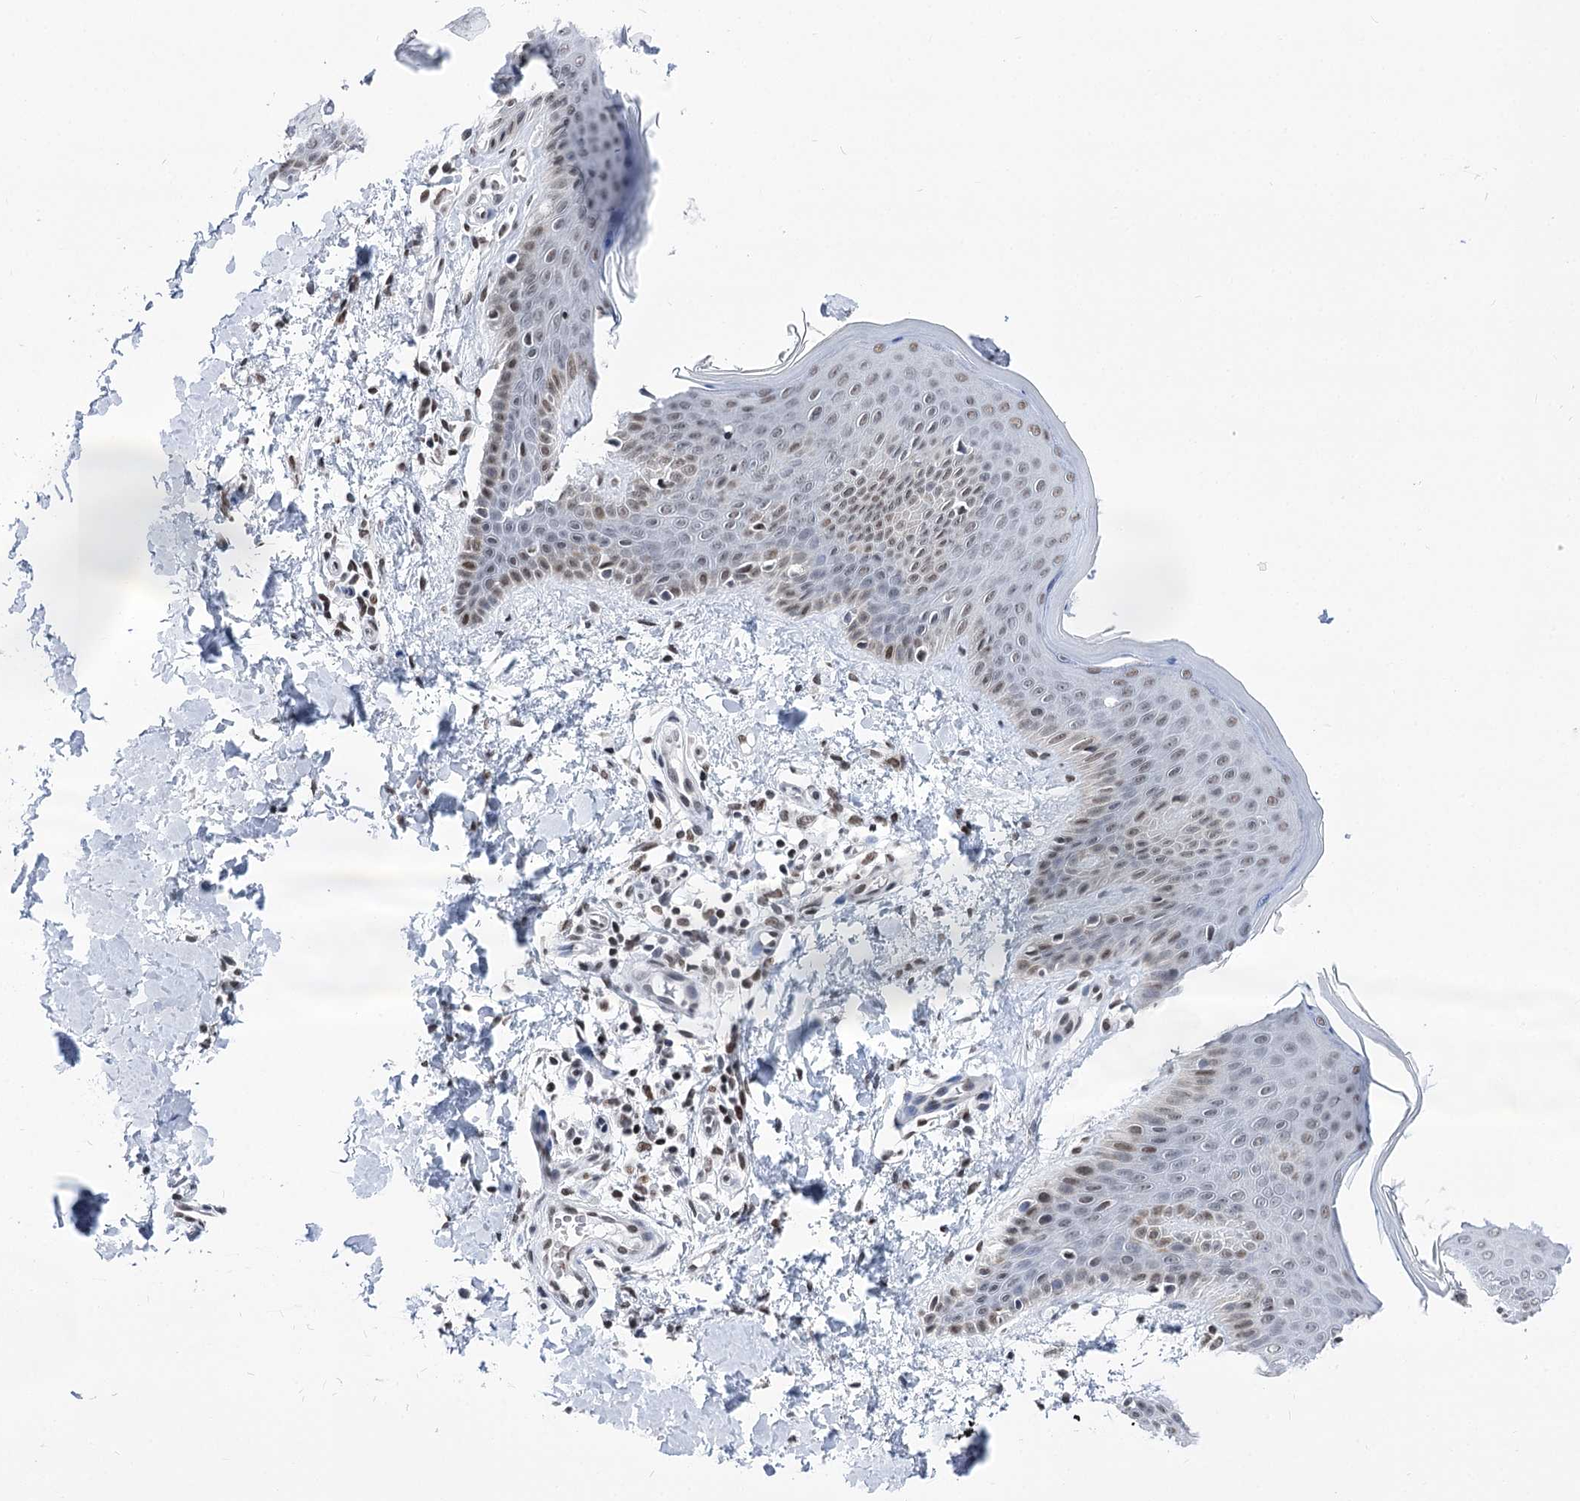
{"staining": {"intensity": "weak", "quantity": ">75%", "location": "nuclear"}, "tissue": "skin", "cell_type": "Fibroblasts", "image_type": "normal", "snomed": [{"axis": "morphology", "description": "Normal tissue, NOS"}, {"axis": "topography", "description": "Skin"}], "caption": "This is a histology image of IHC staining of benign skin, which shows weak positivity in the nuclear of fibroblasts.", "gene": "POU4F3", "patient": {"sex": "male", "age": 36}}